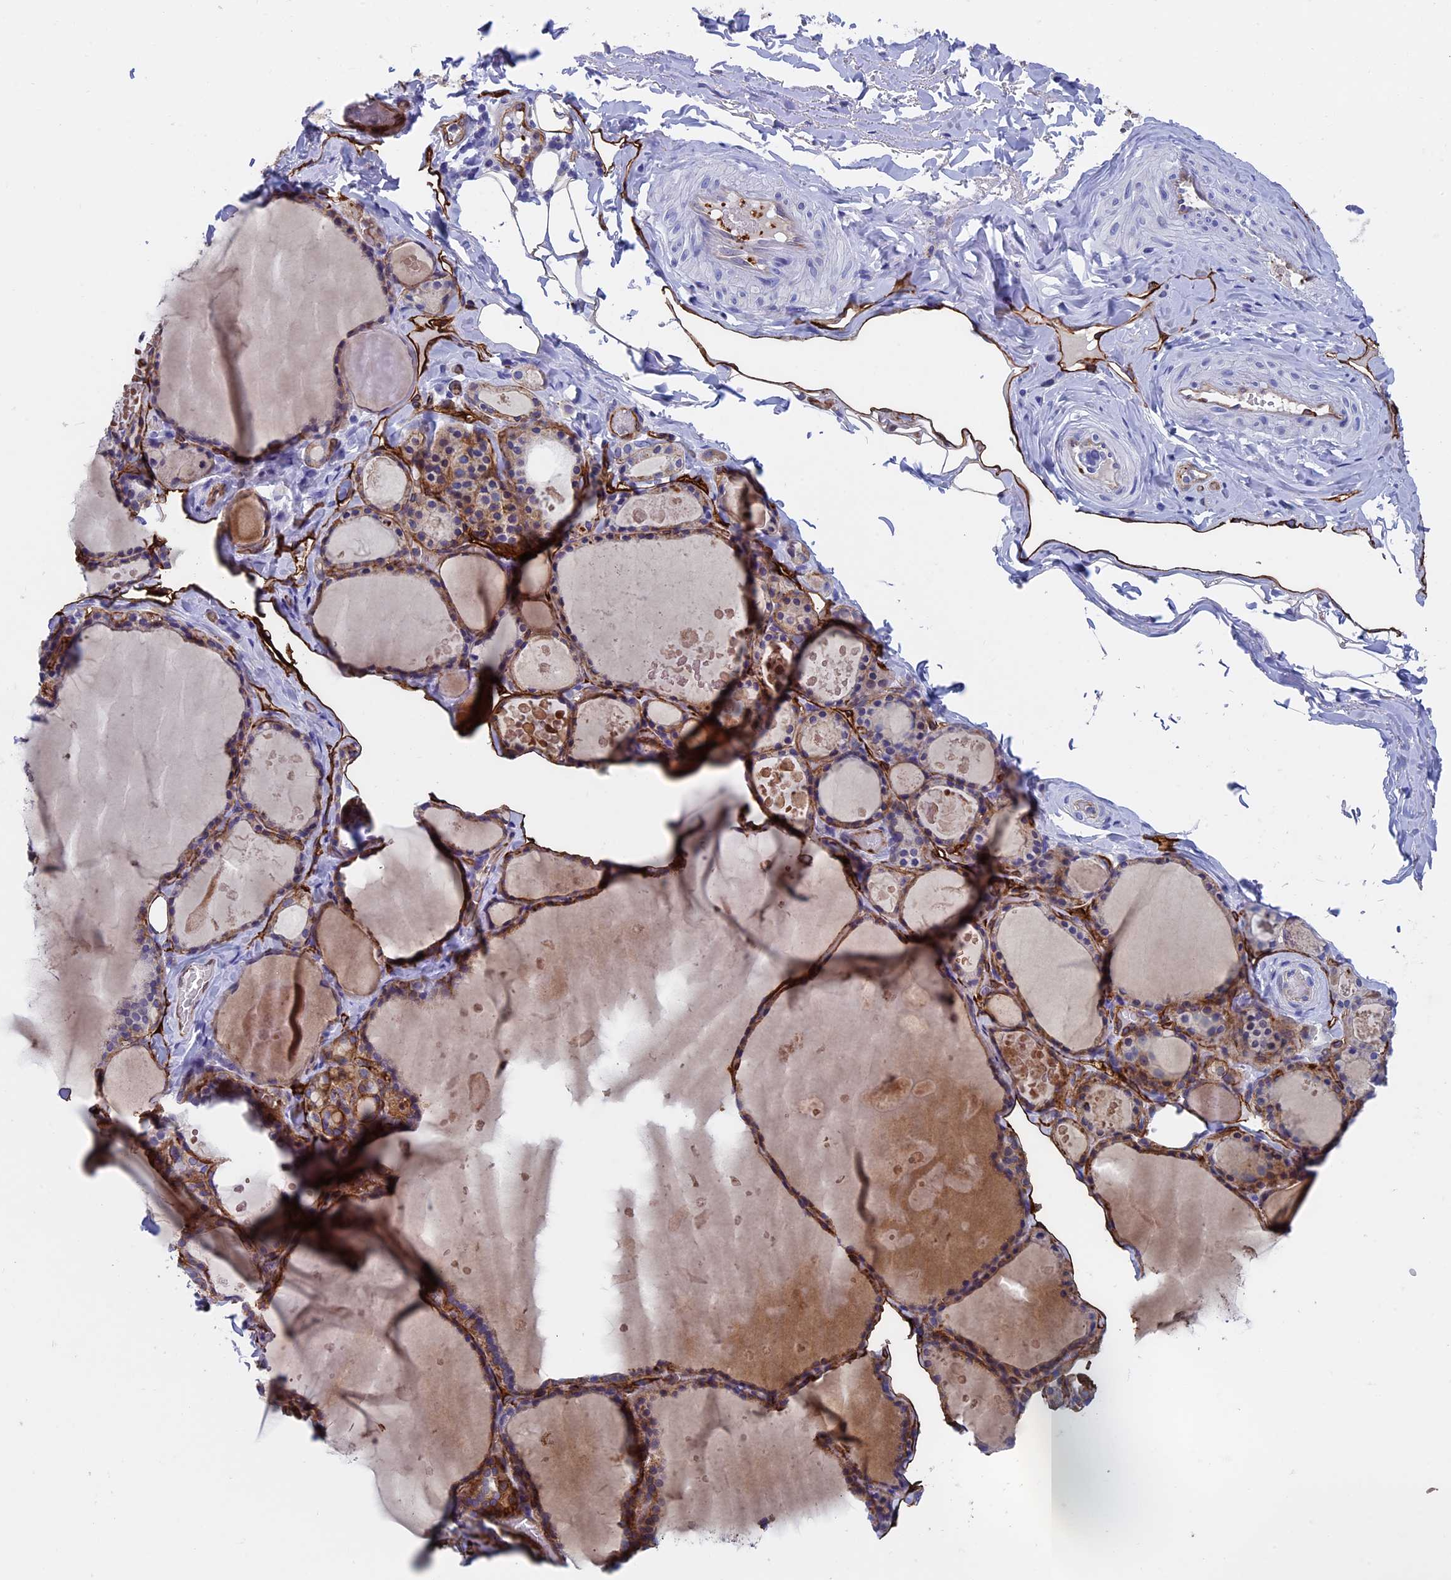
{"staining": {"intensity": "moderate", "quantity": "25%-75%", "location": "cytoplasmic/membranous"}, "tissue": "thyroid gland", "cell_type": "Glandular cells", "image_type": "normal", "snomed": [{"axis": "morphology", "description": "Normal tissue, NOS"}, {"axis": "topography", "description": "Thyroid gland"}], "caption": "Moderate cytoplasmic/membranous positivity is present in approximately 25%-75% of glandular cells in benign thyroid gland.", "gene": "INSYN1", "patient": {"sex": "male", "age": 56}}